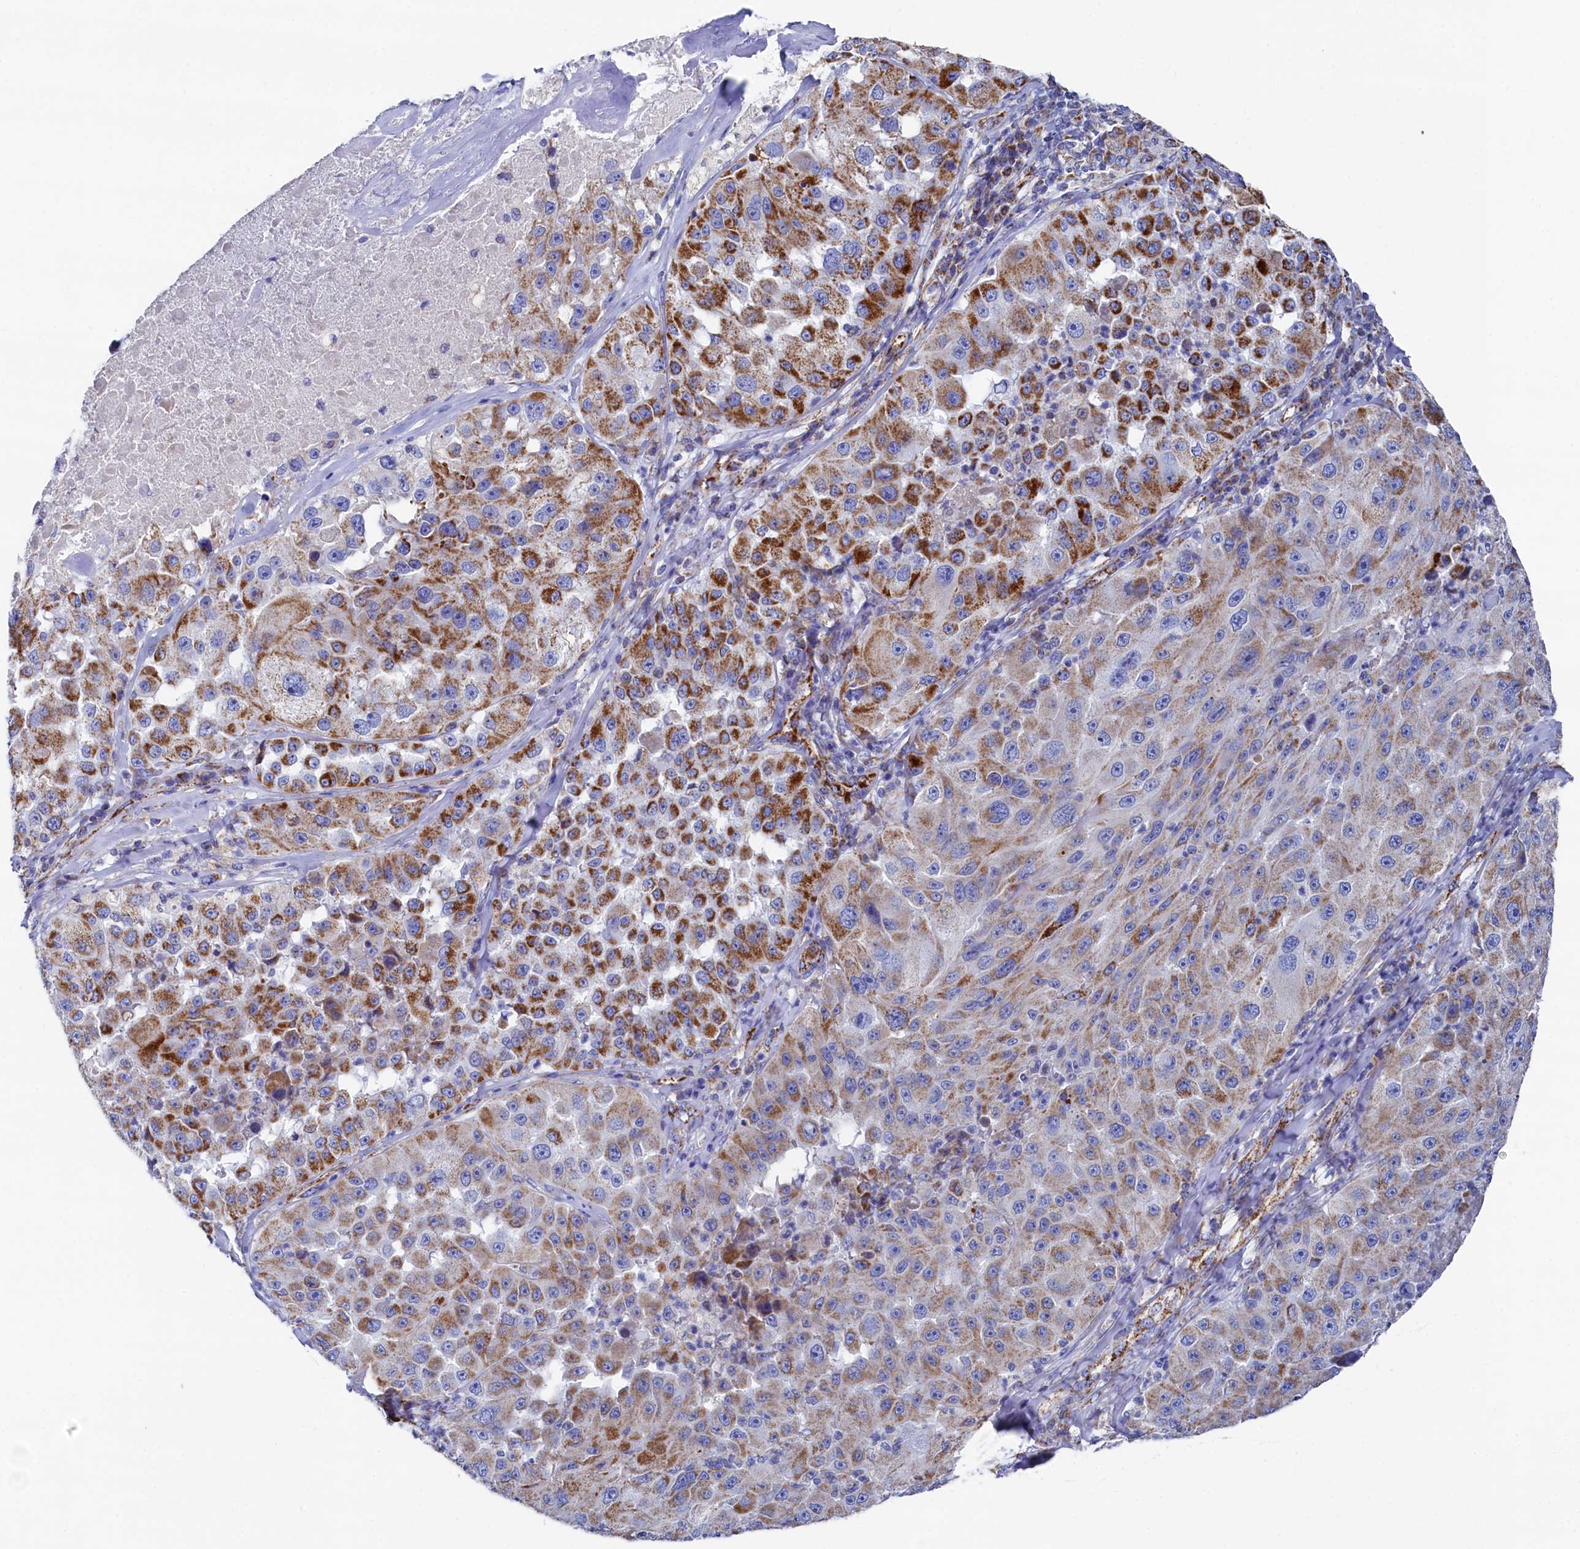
{"staining": {"intensity": "strong", "quantity": "25%-75%", "location": "cytoplasmic/membranous"}, "tissue": "melanoma", "cell_type": "Tumor cells", "image_type": "cancer", "snomed": [{"axis": "morphology", "description": "Malignant melanoma, Metastatic site"}, {"axis": "topography", "description": "Lymph node"}], "caption": "IHC staining of melanoma, which shows high levels of strong cytoplasmic/membranous positivity in about 25%-75% of tumor cells indicating strong cytoplasmic/membranous protein positivity. The staining was performed using DAB (3,3'-diaminobenzidine) (brown) for protein detection and nuclei were counterstained in hematoxylin (blue).", "gene": "MMAB", "patient": {"sex": "male", "age": 62}}